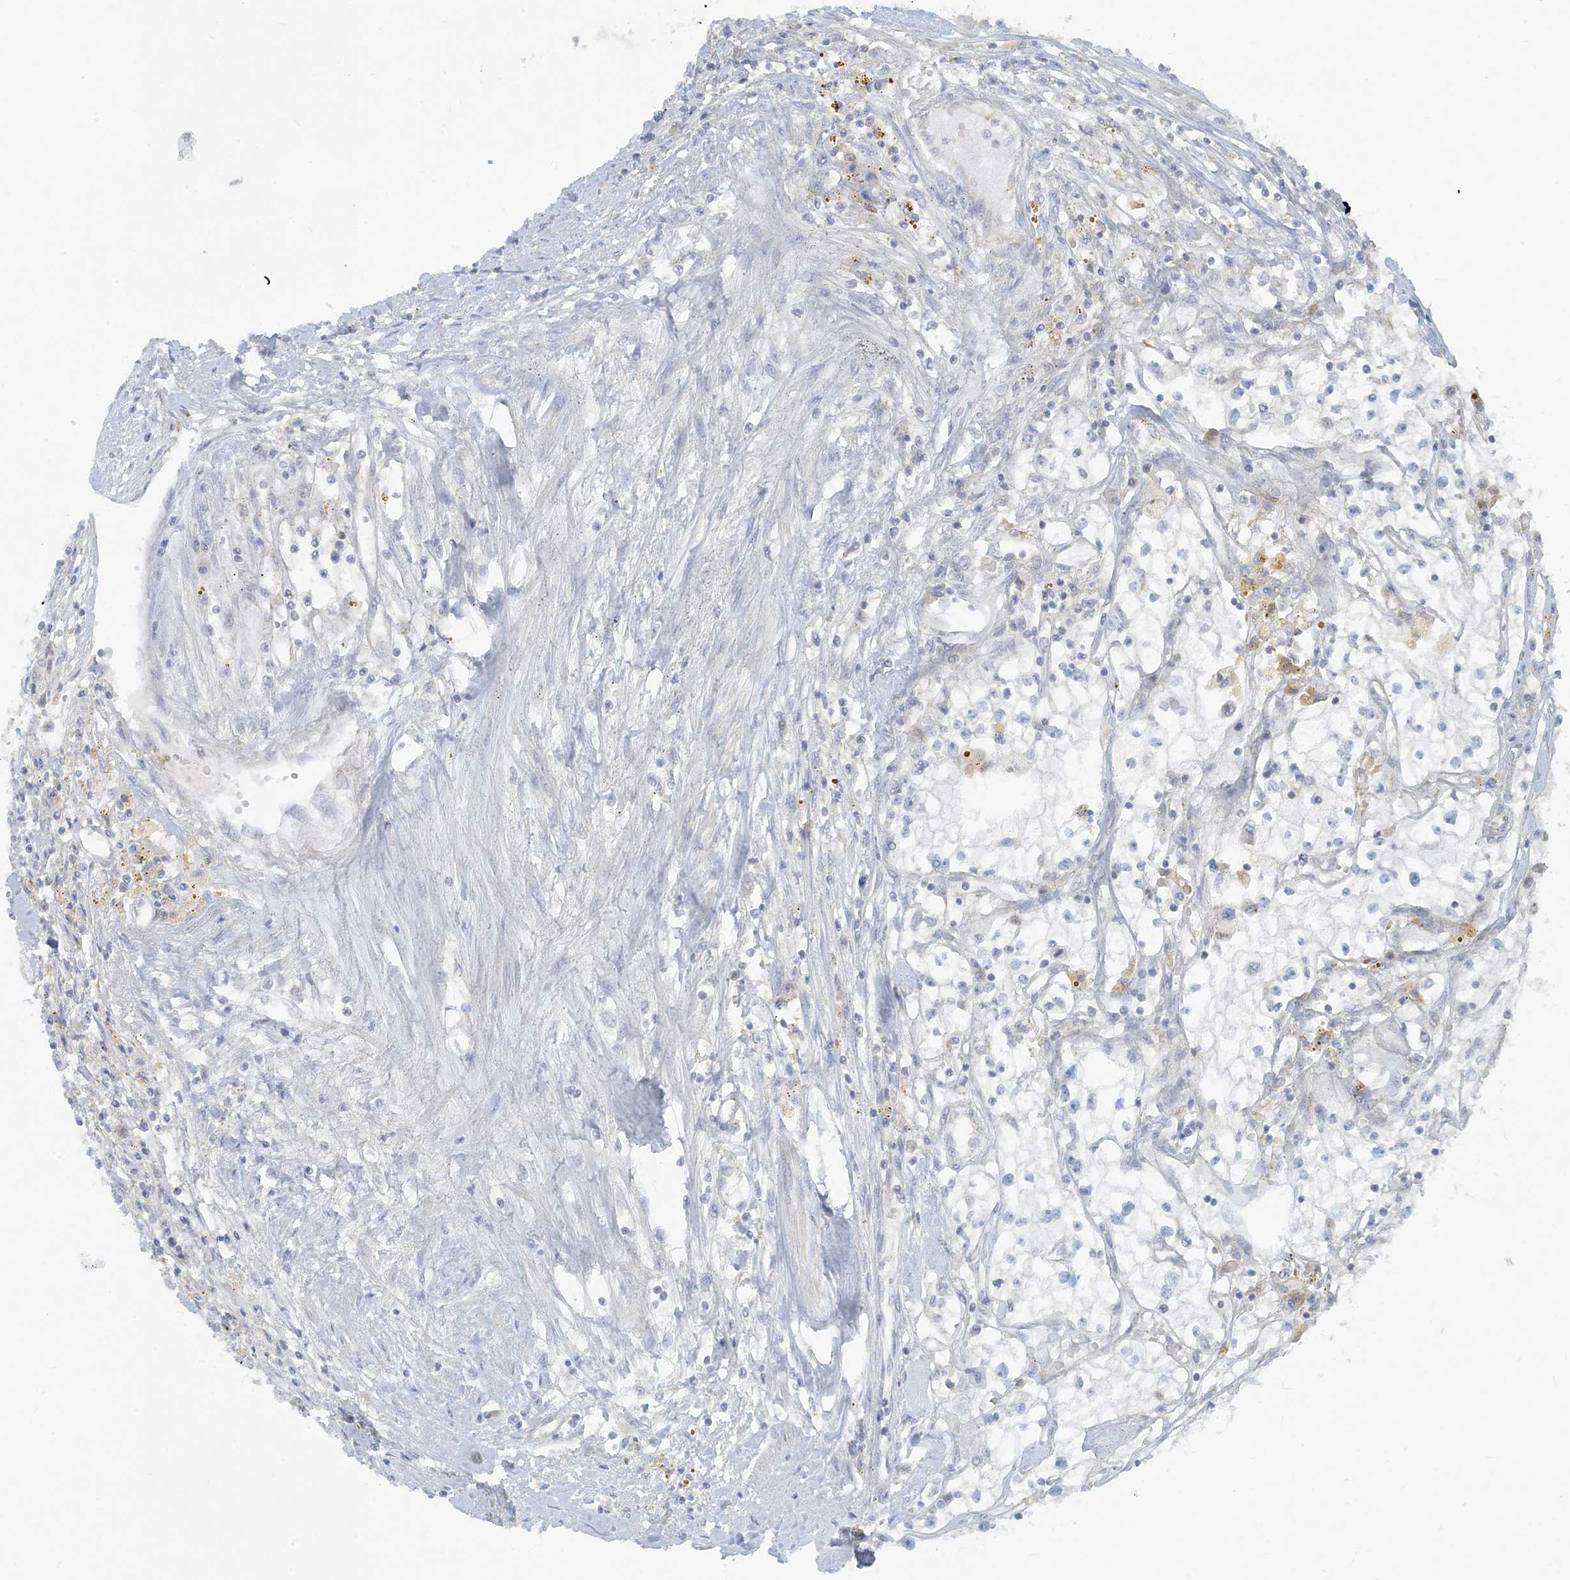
{"staining": {"intensity": "negative", "quantity": "none", "location": "none"}, "tissue": "renal cancer", "cell_type": "Tumor cells", "image_type": "cancer", "snomed": [{"axis": "morphology", "description": "Adenocarcinoma, NOS"}, {"axis": "topography", "description": "Kidney"}], "caption": "IHC histopathology image of renal cancer stained for a protein (brown), which demonstrates no expression in tumor cells. (DAB (3,3'-diaminobenzidine) immunohistochemistry, high magnification).", "gene": "HACL1", "patient": {"sex": "male", "age": 56}}